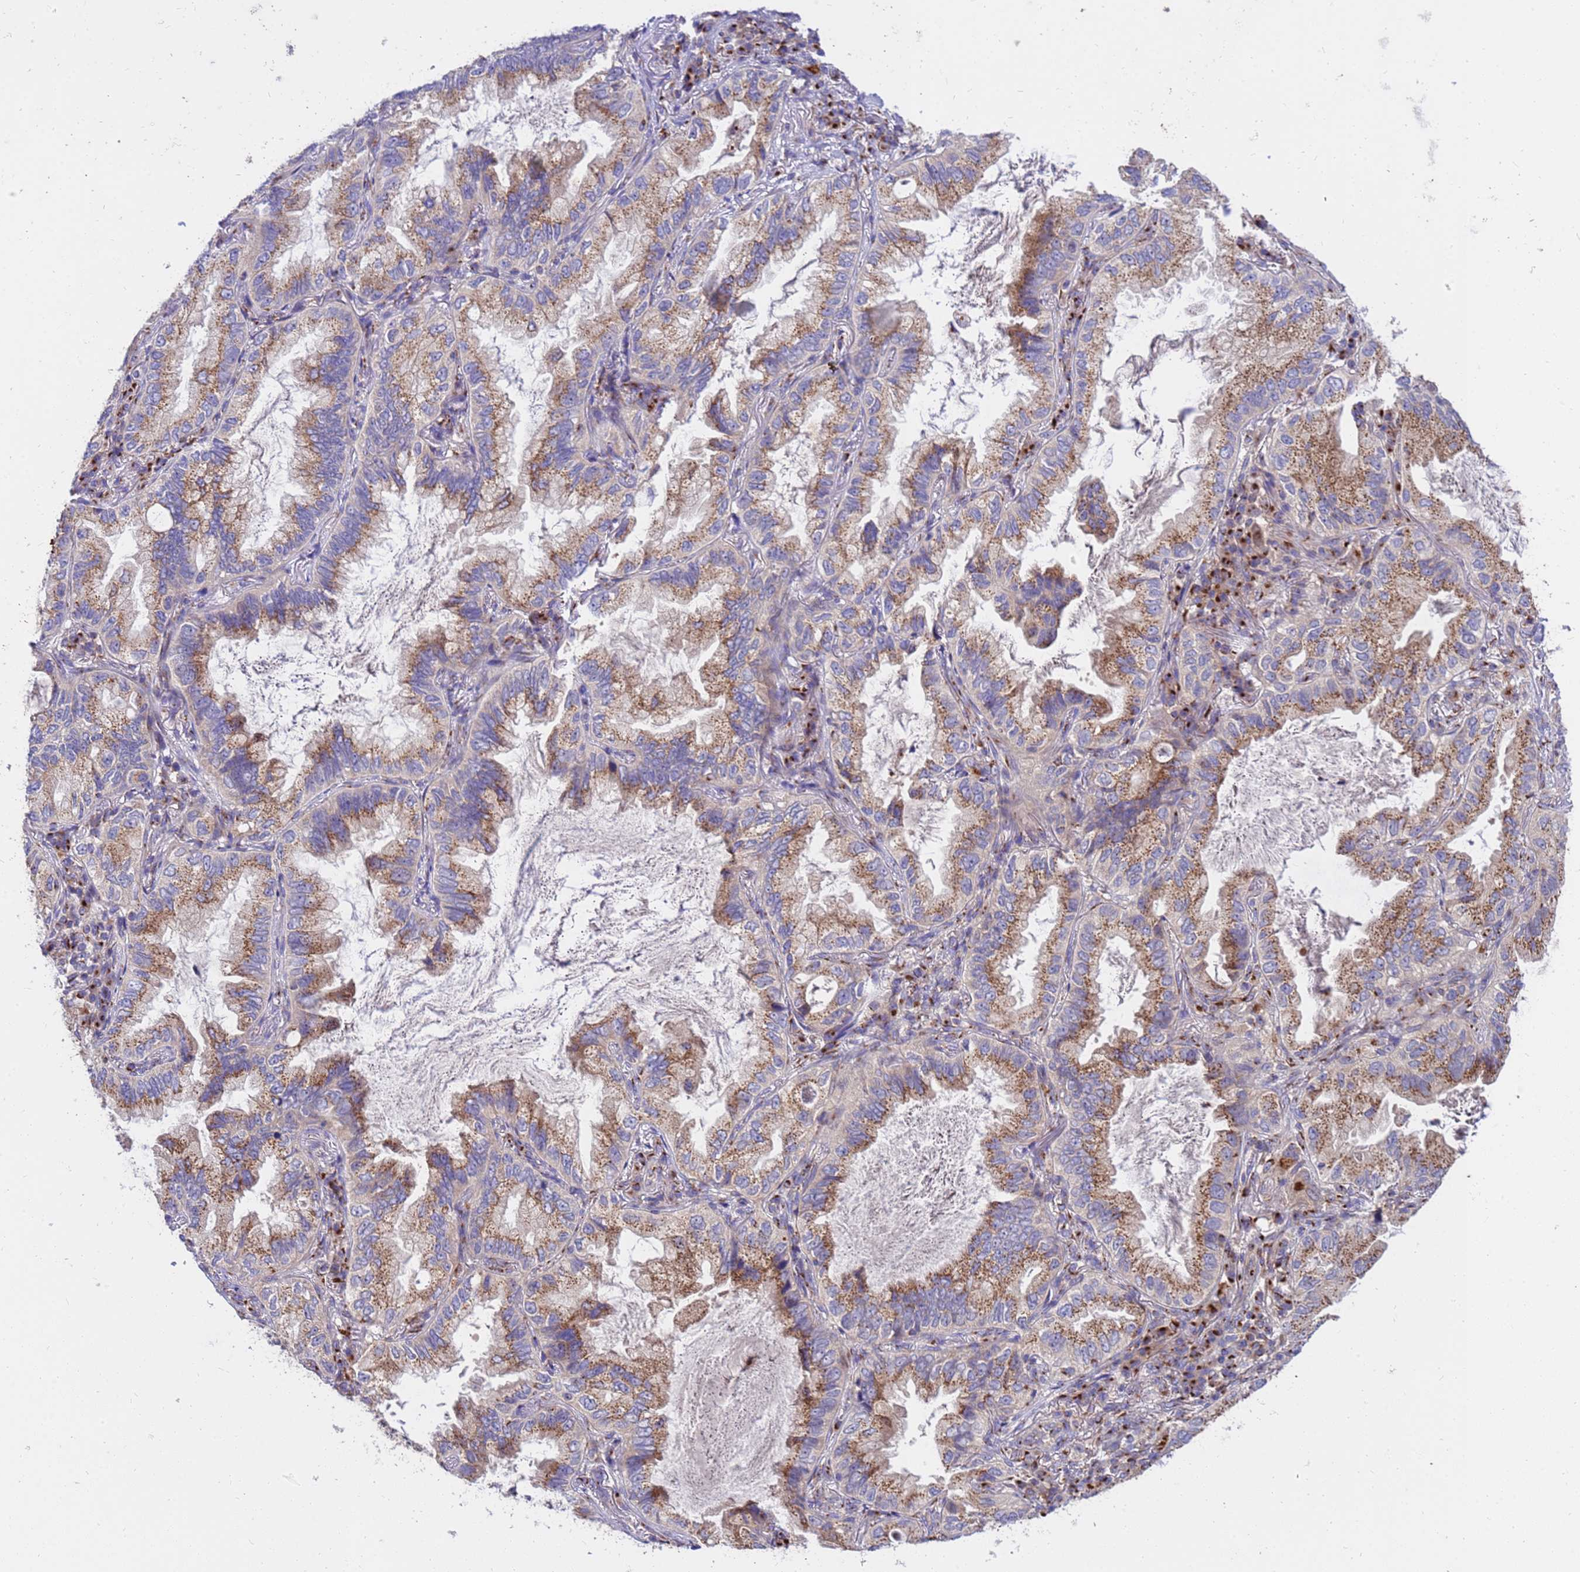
{"staining": {"intensity": "moderate", "quantity": ">75%", "location": "cytoplasmic/membranous"}, "tissue": "lung cancer", "cell_type": "Tumor cells", "image_type": "cancer", "snomed": [{"axis": "morphology", "description": "Adenocarcinoma, NOS"}, {"axis": "topography", "description": "Lung"}], "caption": "Lung cancer stained for a protein (brown) demonstrates moderate cytoplasmic/membranous positive expression in approximately >75% of tumor cells.", "gene": "HPS3", "patient": {"sex": "female", "age": 69}}